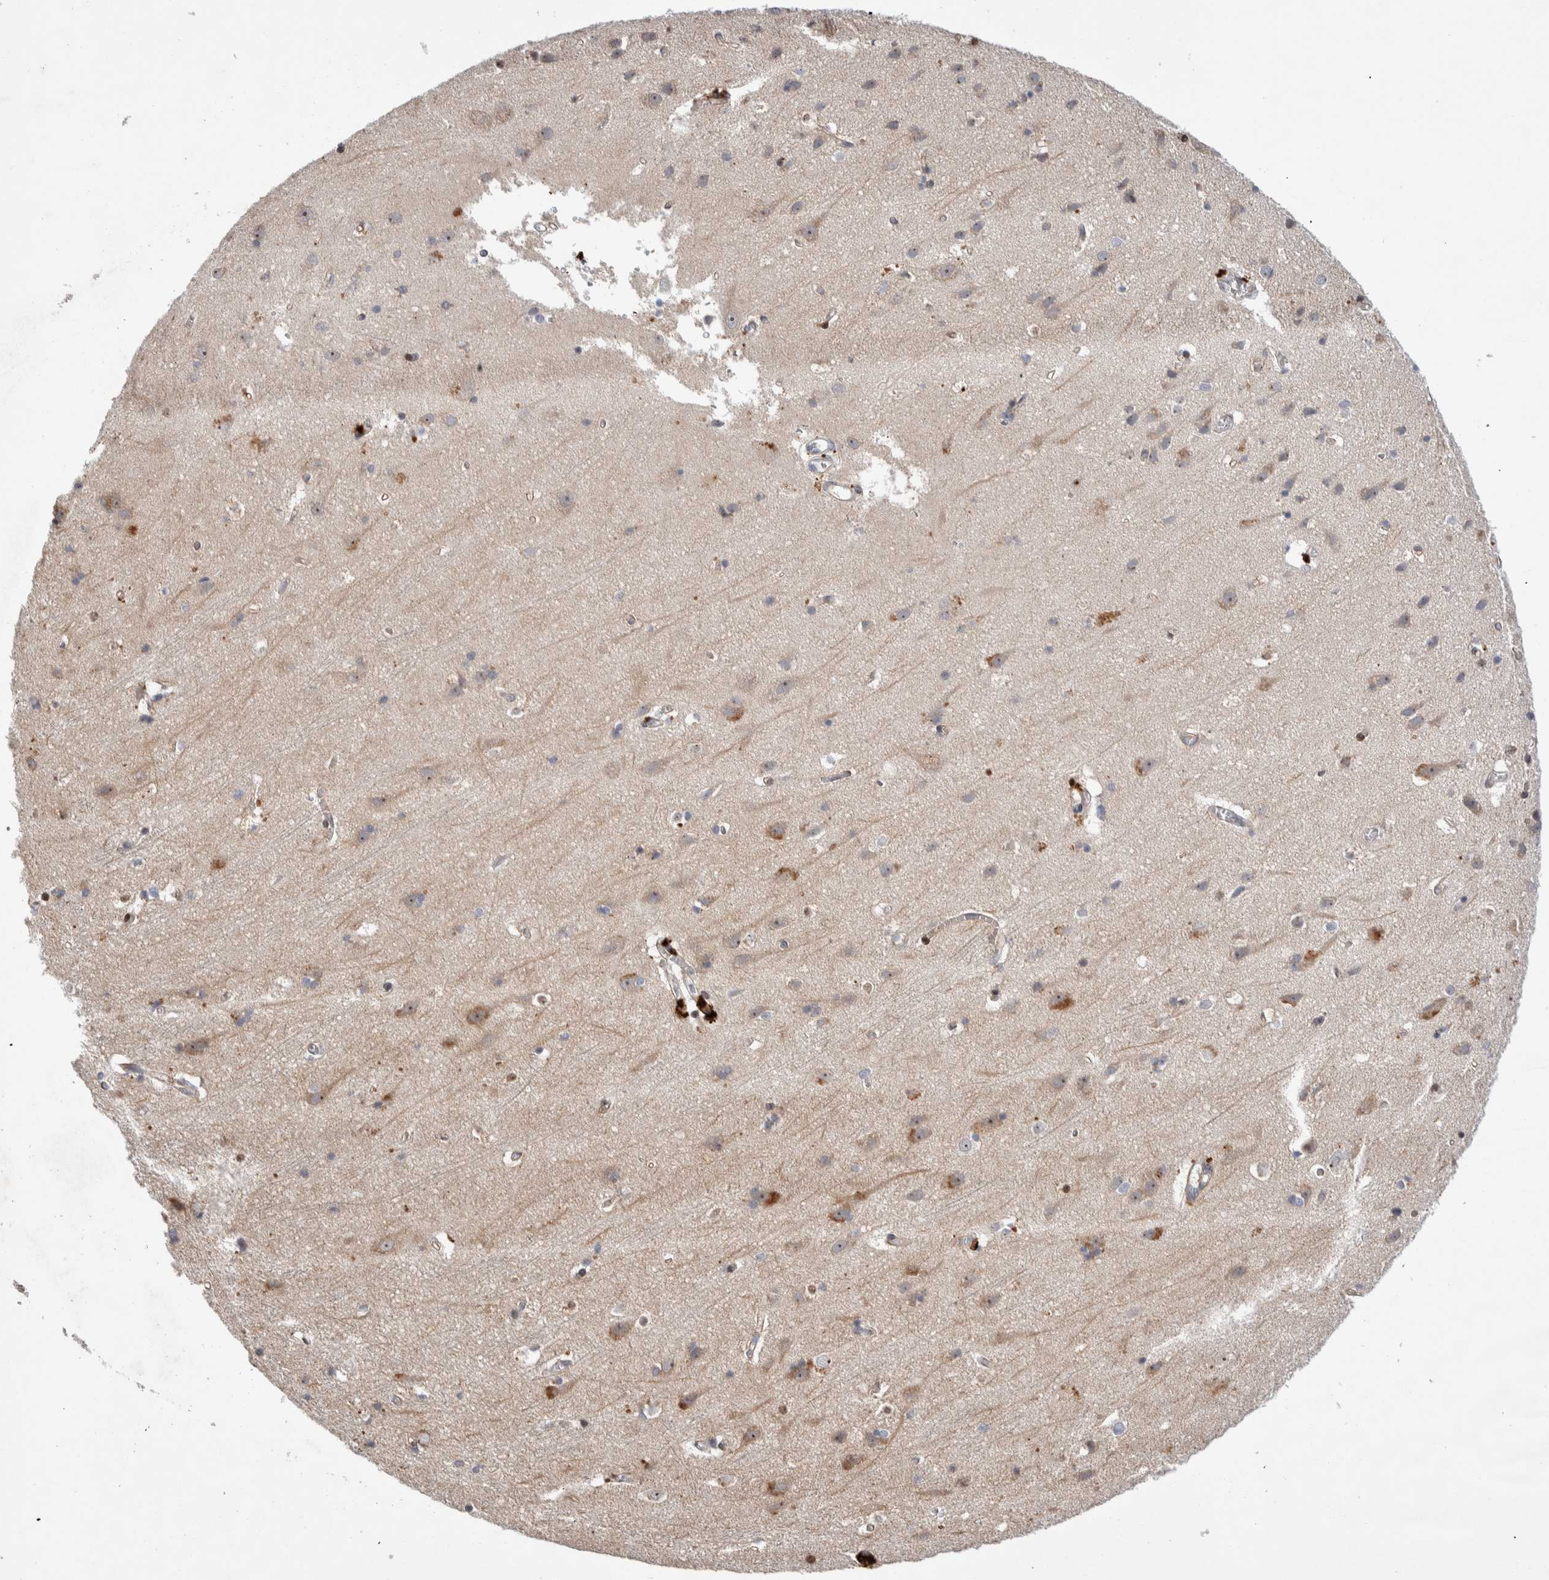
{"staining": {"intensity": "moderate", "quantity": ">75%", "location": "cytoplasmic/membranous"}, "tissue": "cerebral cortex", "cell_type": "Endothelial cells", "image_type": "normal", "snomed": [{"axis": "morphology", "description": "Normal tissue, NOS"}, {"axis": "topography", "description": "Cerebral cortex"}], "caption": "DAB (3,3'-diaminobenzidine) immunohistochemical staining of unremarkable cerebral cortex displays moderate cytoplasmic/membranous protein expression in about >75% of endothelial cells.", "gene": "LZTS1", "patient": {"sex": "male", "age": 54}}